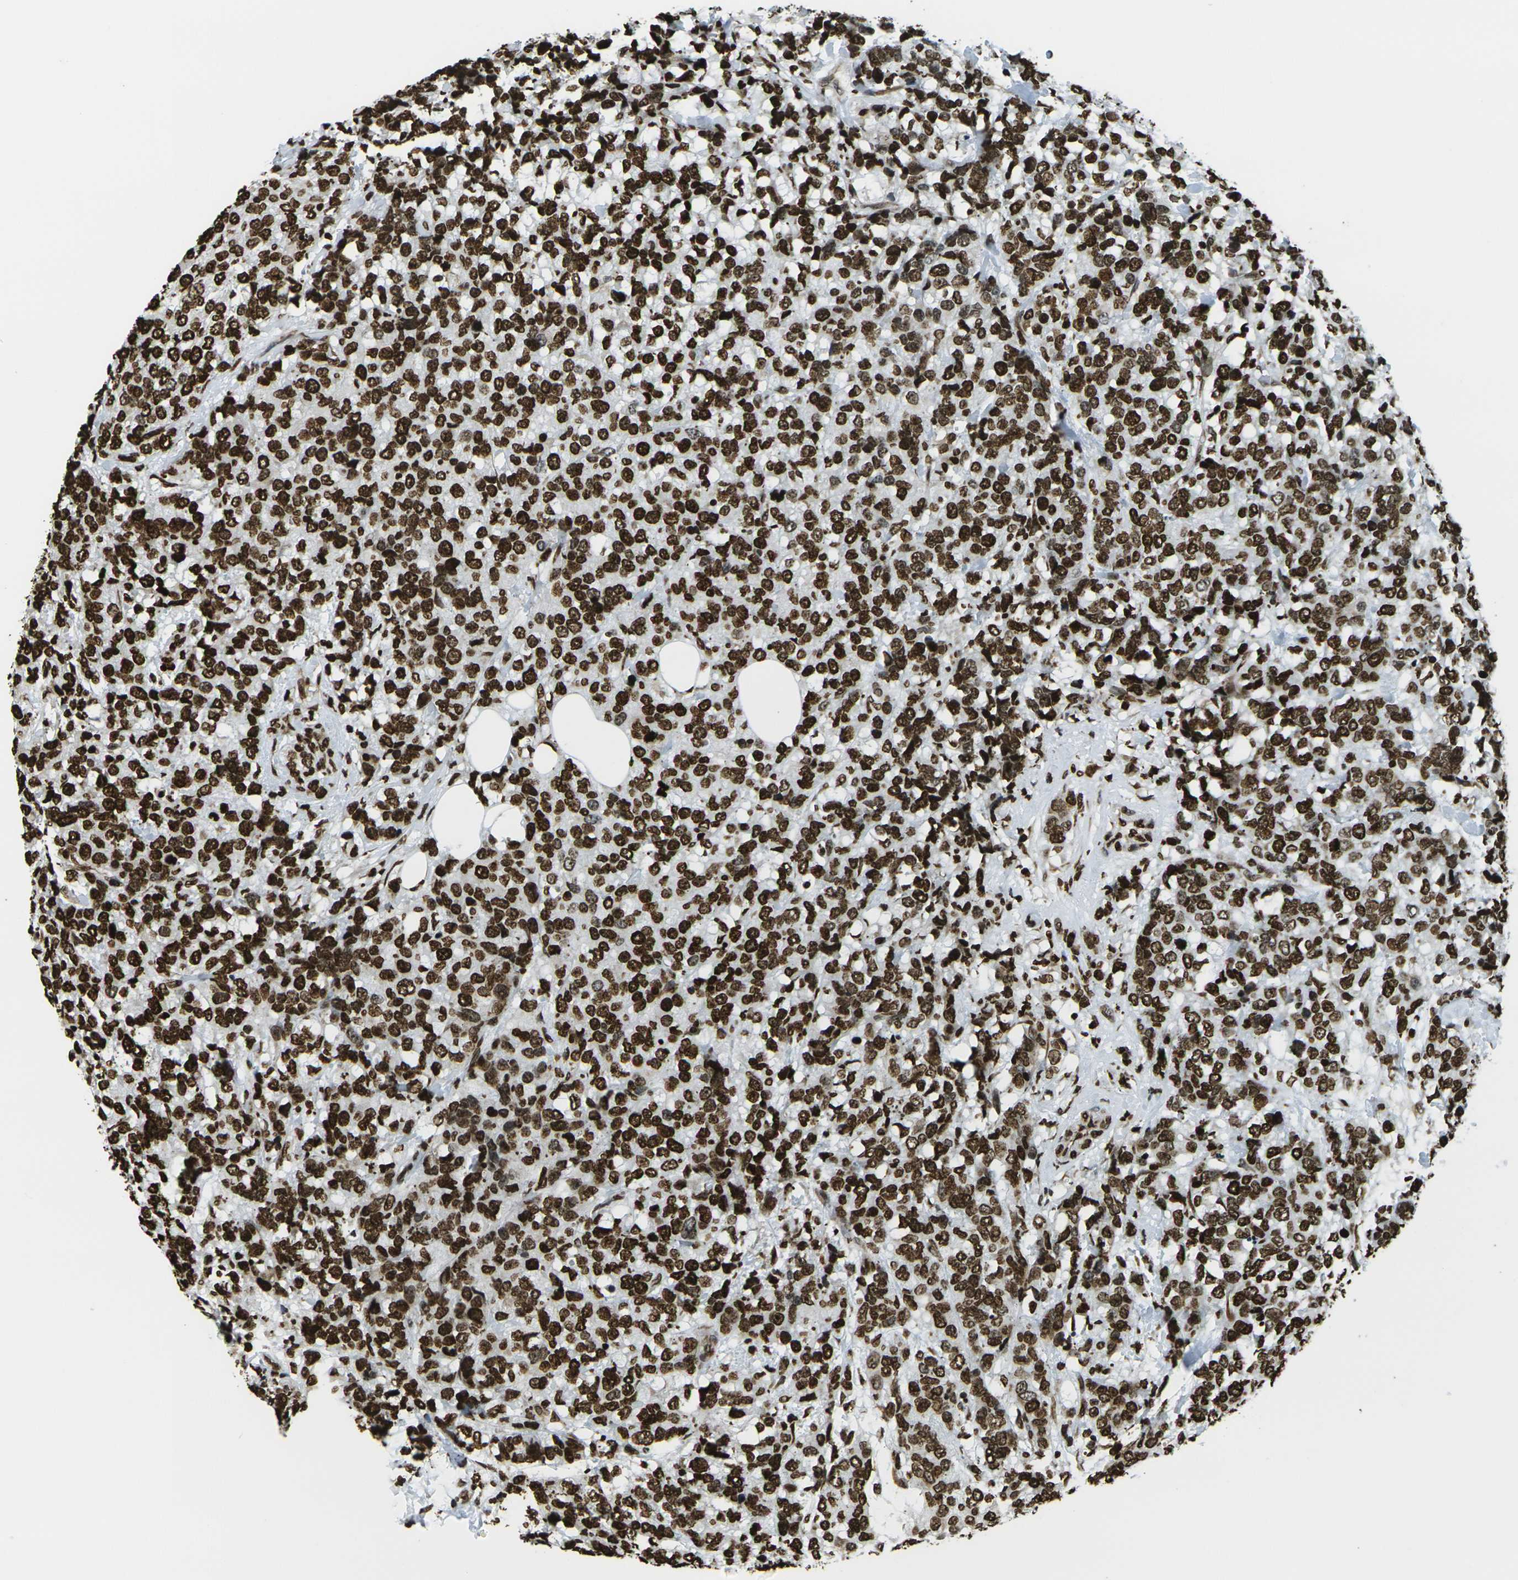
{"staining": {"intensity": "strong", "quantity": ">75%", "location": "nuclear"}, "tissue": "breast cancer", "cell_type": "Tumor cells", "image_type": "cancer", "snomed": [{"axis": "morphology", "description": "Lobular carcinoma"}, {"axis": "topography", "description": "Breast"}], "caption": "Immunohistochemical staining of breast cancer shows high levels of strong nuclear staining in approximately >75% of tumor cells.", "gene": "H1-2", "patient": {"sex": "female", "age": 59}}